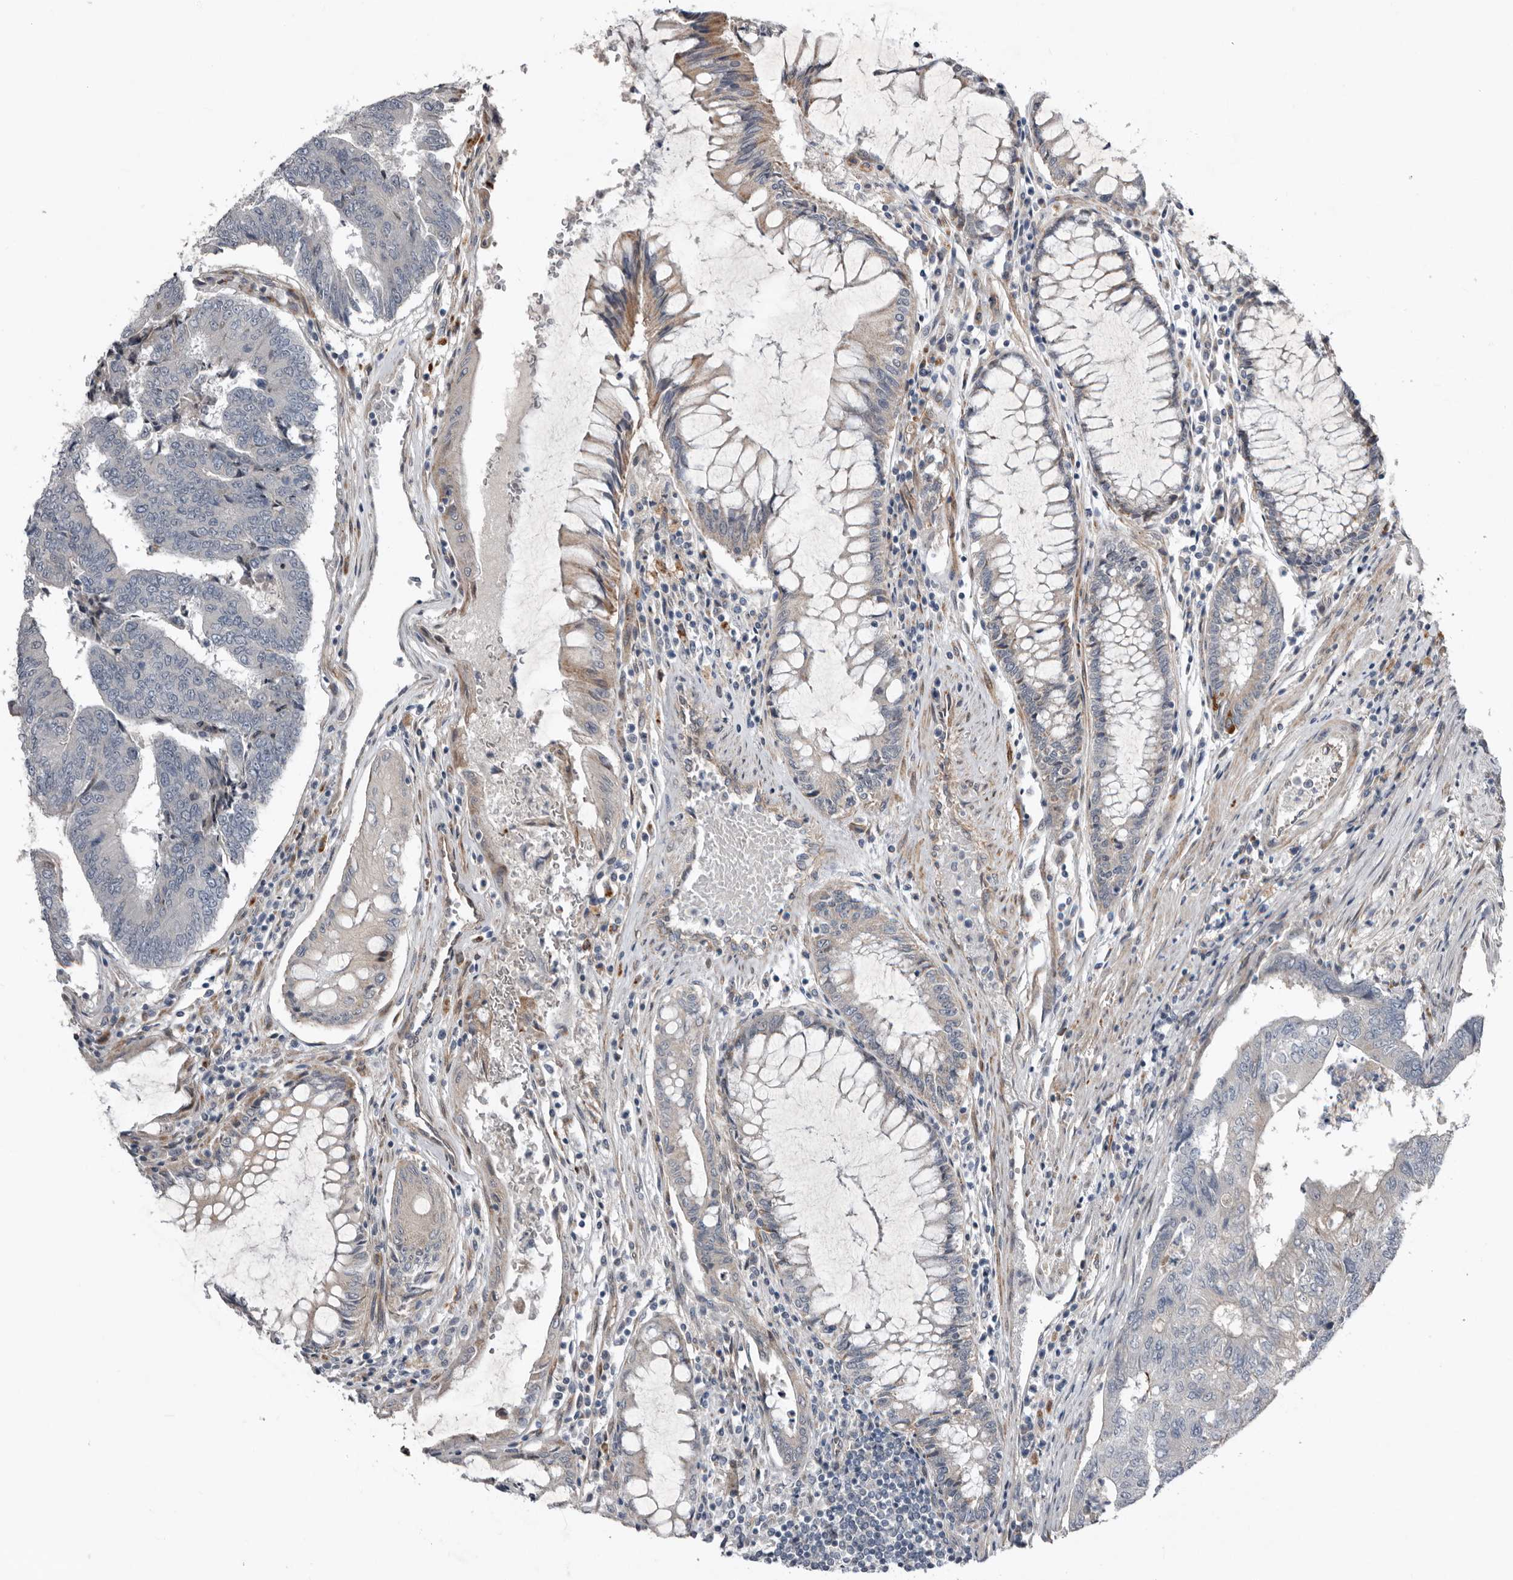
{"staining": {"intensity": "negative", "quantity": "none", "location": "none"}, "tissue": "colorectal cancer", "cell_type": "Tumor cells", "image_type": "cancer", "snomed": [{"axis": "morphology", "description": "Adenocarcinoma, NOS"}, {"axis": "topography", "description": "Colon"}], "caption": "Colorectal cancer was stained to show a protein in brown. There is no significant expression in tumor cells. (DAB immunohistochemistry visualized using brightfield microscopy, high magnification).", "gene": "RANBP17", "patient": {"sex": "female", "age": 67}}